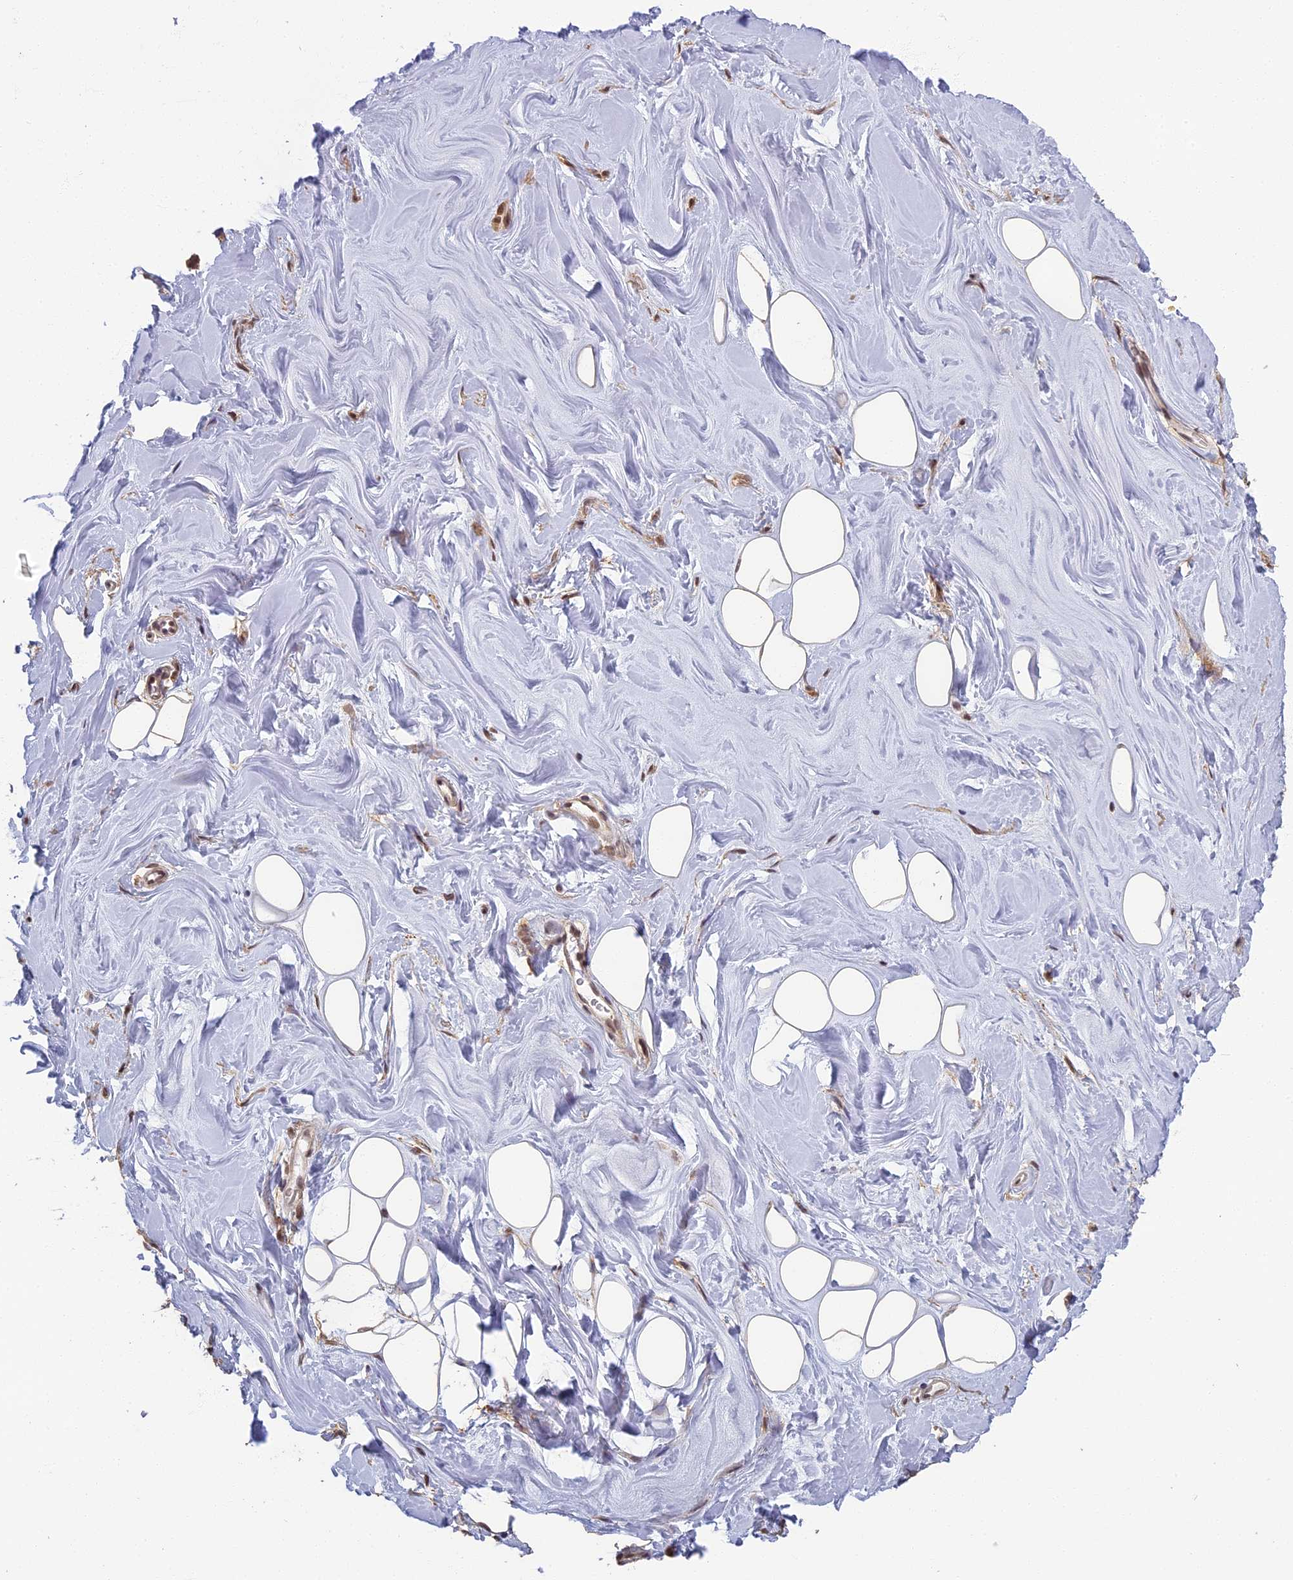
{"staining": {"intensity": "negative", "quantity": "none", "location": "none"}, "tissue": "adipose tissue", "cell_type": "Adipocytes", "image_type": "normal", "snomed": [{"axis": "morphology", "description": "Normal tissue, NOS"}, {"axis": "topography", "description": "Breast"}], "caption": "Histopathology image shows no protein staining in adipocytes of benign adipose tissue. (Immunohistochemistry, brightfield microscopy, high magnification).", "gene": "MORF4L1", "patient": {"sex": "female", "age": 26}}